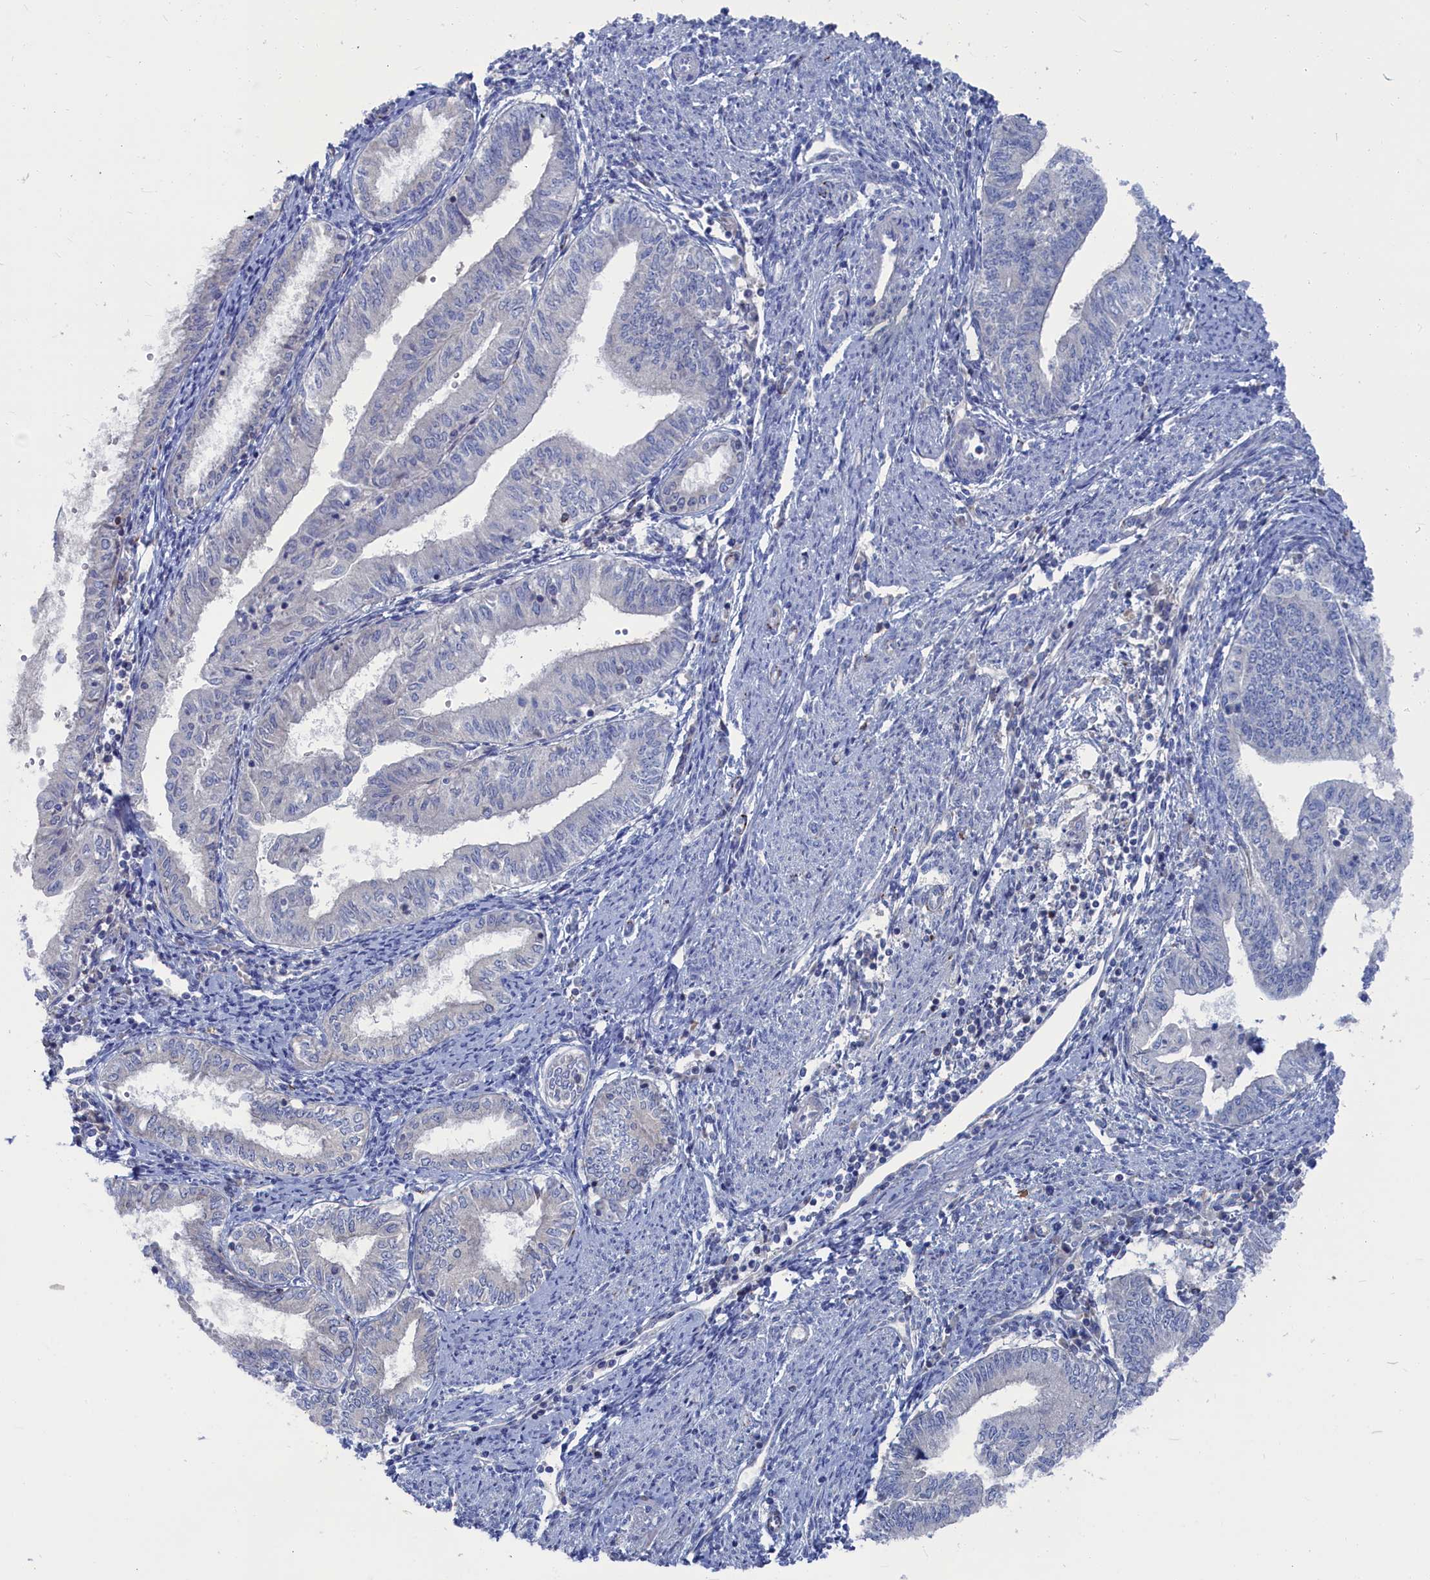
{"staining": {"intensity": "negative", "quantity": "none", "location": "none"}, "tissue": "endometrial cancer", "cell_type": "Tumor cells", "image_type": "cancer", "snomed": [{"axis": "morphology", "description": "Adenocarcinoma, NOS"}, {"axis": "topography", "description": "Endometrium"}], "caption": "Micrograph shows no significant protein staining in tumor cells of adenocarcinoma (endometrial). (DAB (3,3'-diaminobenzidine) immunohistochemistry with hematoxylin counter stain).", "gene": "CEND1", "patient": {"sex": "female", "age": 66}}